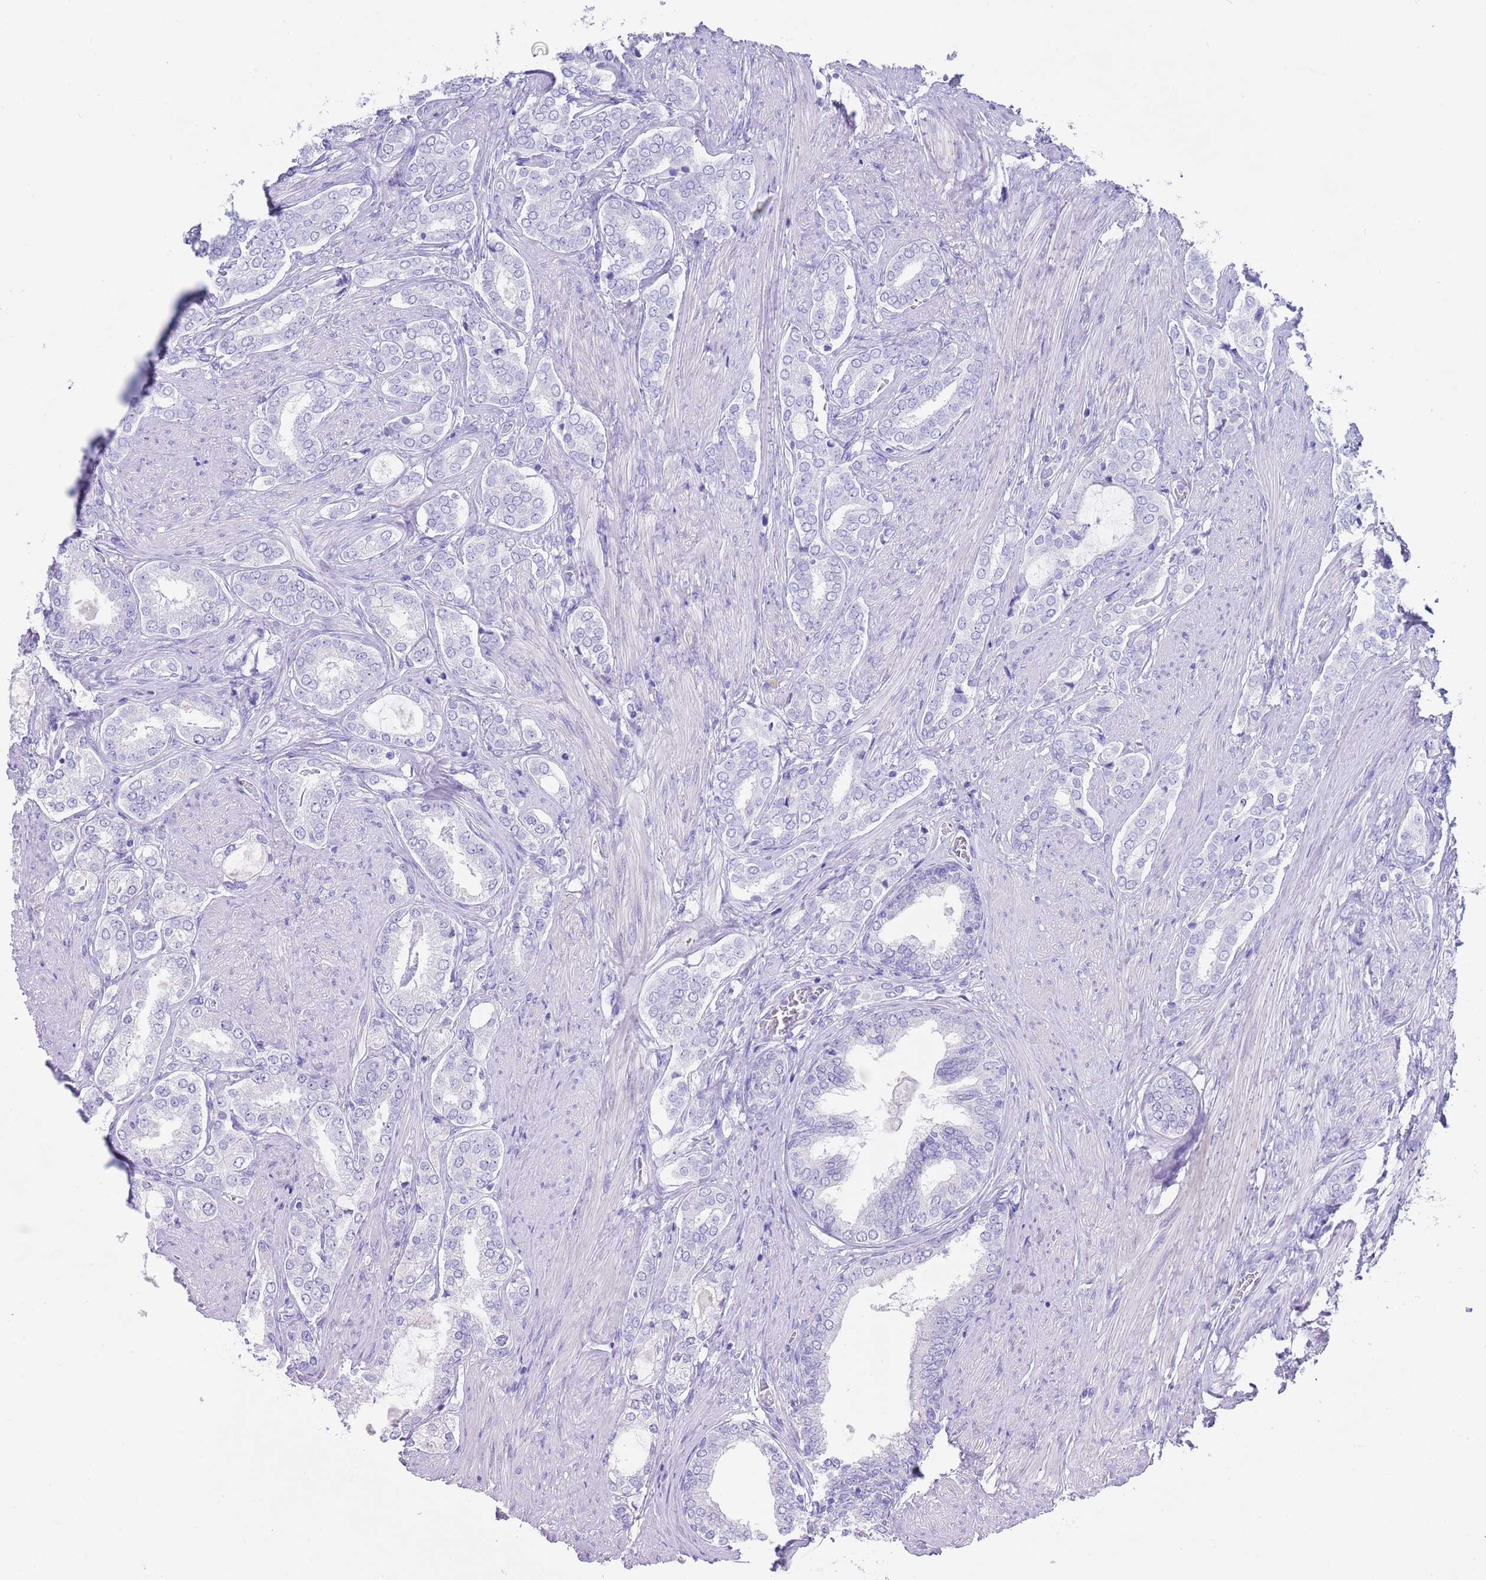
{"staining": {"intensity": "negative", "quantity": "none", "location": "none"}, "tissue": "prostate cancer", "cell_type": "Tumor cells", "image_type": "cancer", "snomed": [{"axis": "morphology", "description": "Adenocarcinoma, High grade"}, {"axis": "topography", "description": "Prostate"}], "caption": "Immunohistochemistry (IHC) histopathology image of high-grade adenocarcinoma (prostate) stained for a protein (brown), which shows no staining in tumor cells.", "gene": "CPXM2", "patient": {"sex": "male", "age": 71}}